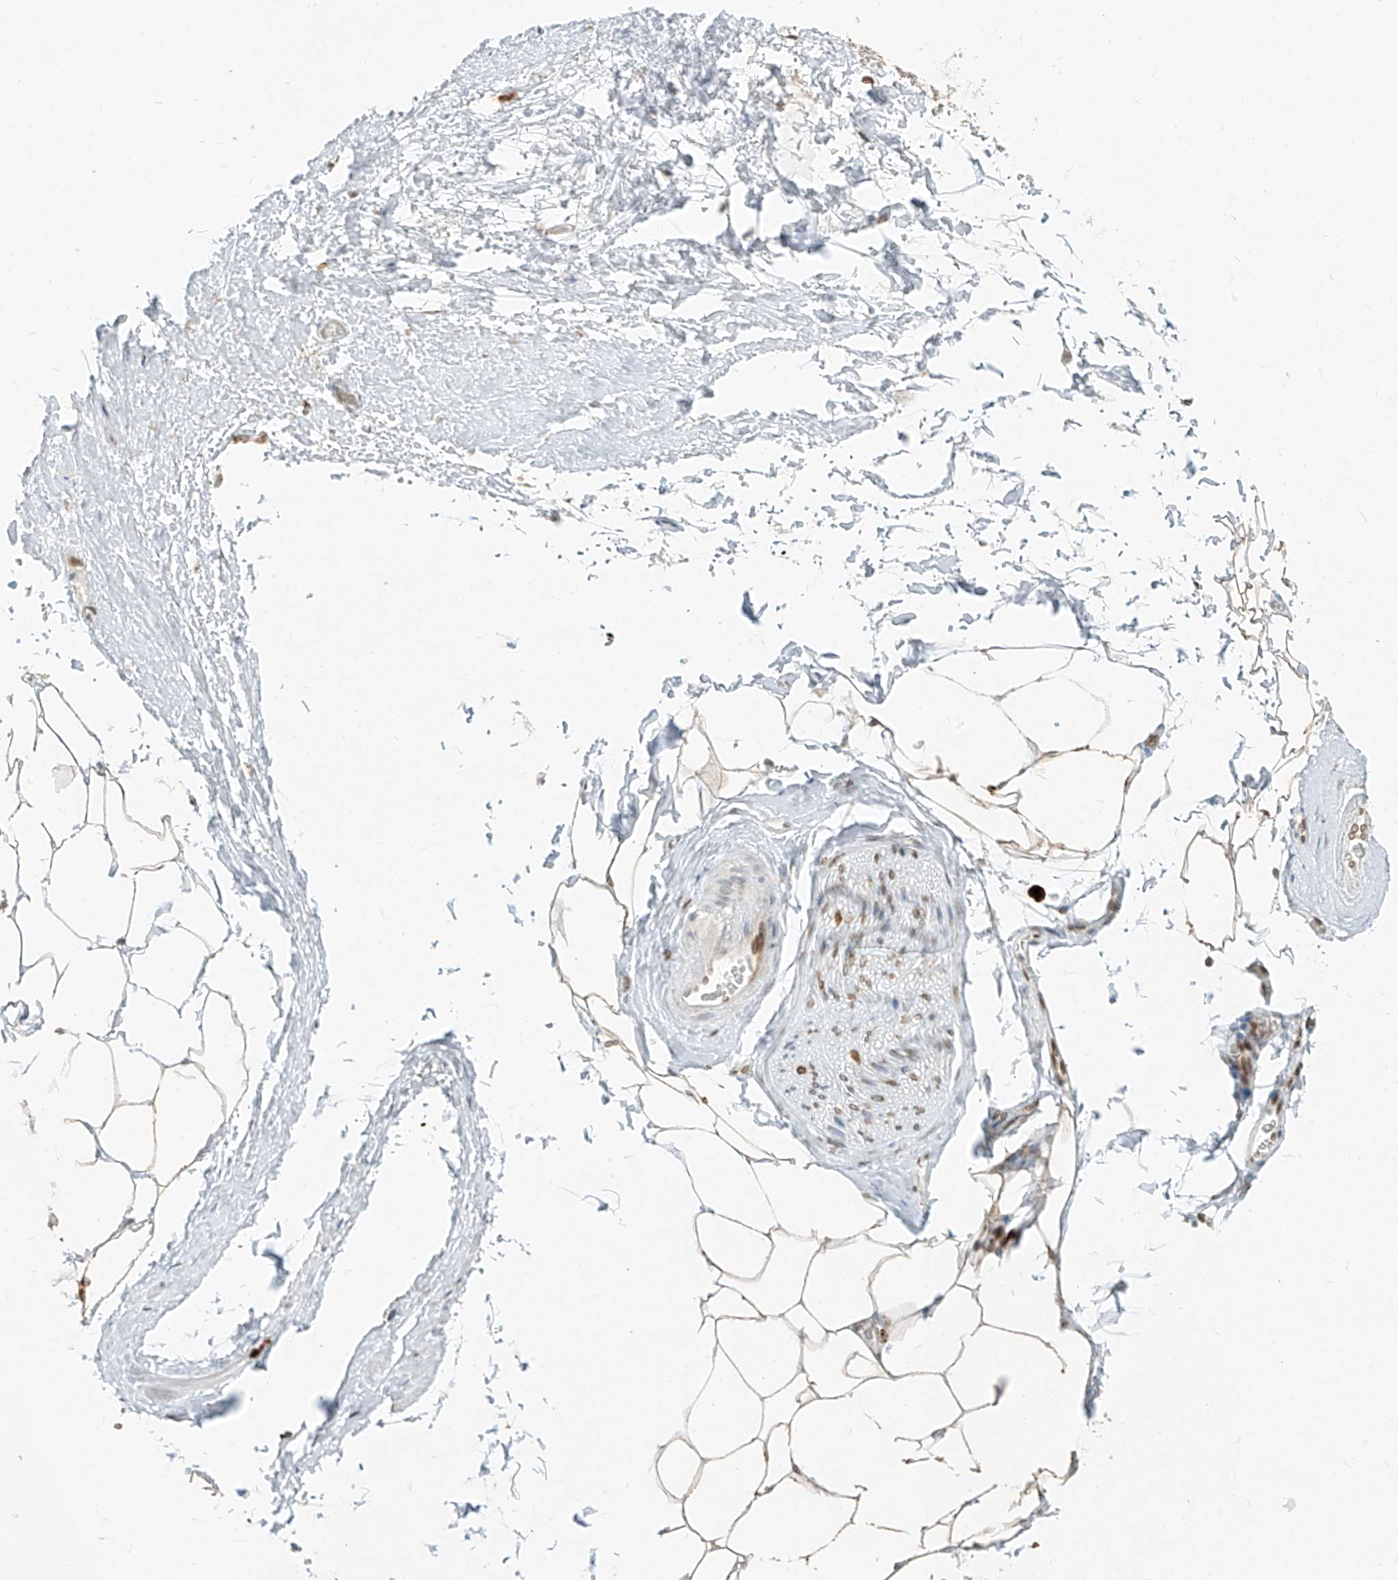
{"staining": {"intensity": "weak", "quantity": ">75%", "location": "cytoplasmic/membranous,nuclear"}, "tissue": "adipose tissue", "cell_type": "Adipocytes", "image_type": "normal", "snomed": [{"axis": "morphology", "description": "Normal tissue, NOS"}, {"axis": "morphology", "description": "Adenocarcinoma, Low grade"}, {"axis": "topography", "description": "Prostate"}, {"axis": "topography", "description": "Peripheral nerve tissue"}], "caption": "Immunohistochemistry micrograph of unremarkable human adipose tissue stained for a protein (brown), which shows low levels of weak cytoplasmic/membranous,nuclear staining in about >75% of adipocytes.", "gene": "SAMD15", "patient": {"sex": "male", "age": 63}}